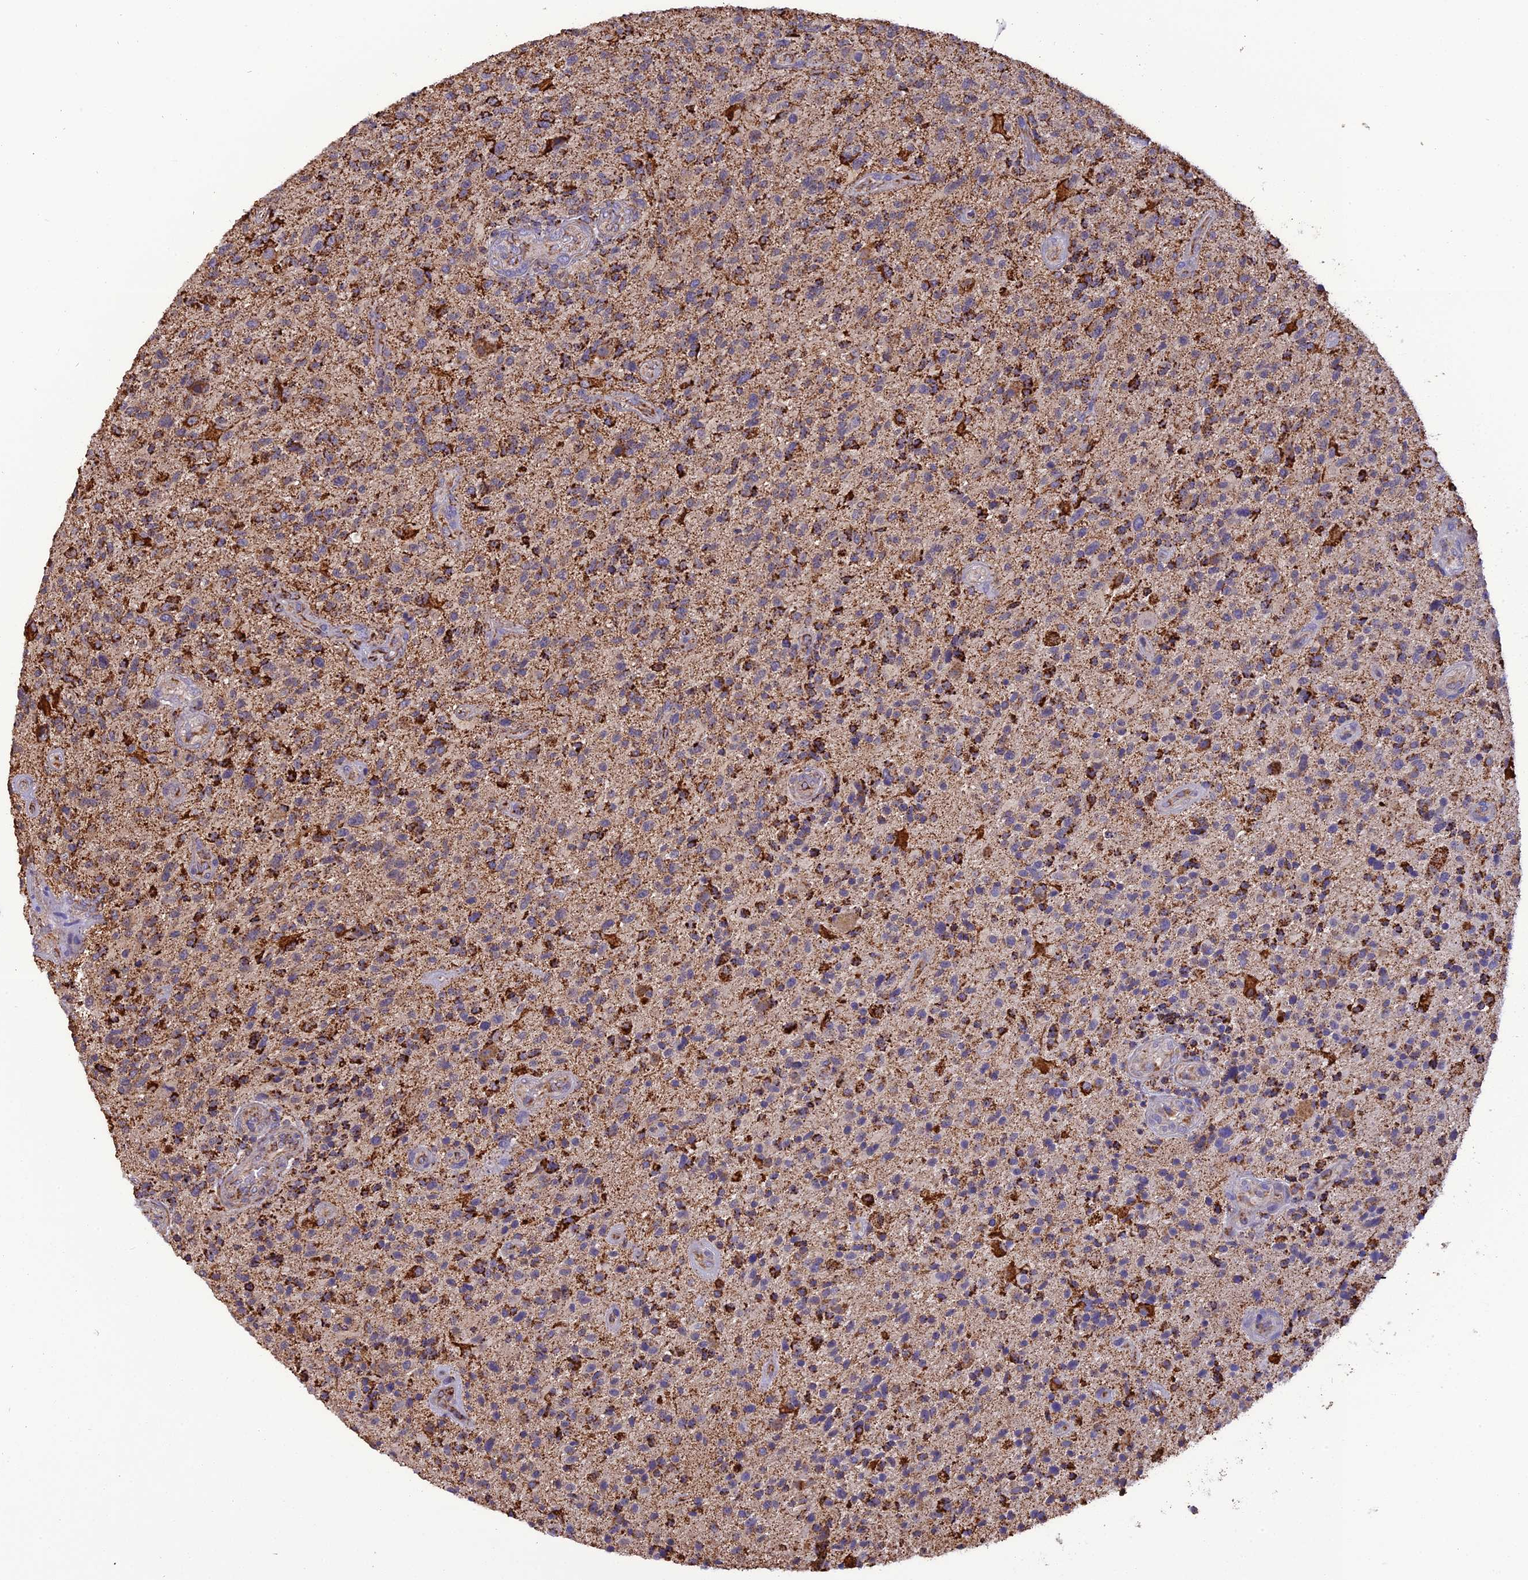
{"staining": {"intensity": "strong", "quantity": "<25%", "location": "cytoplasmic/membranous"}, "tissue": "glioma", "cell_type": "Tumor cells", "image_type": "cancer", "snomed": [{"axis": "morphology", "description": "Glioma, malignant, High grade"}, {"axis": "topography", "description": "Brain"}], "caption": "High-power microscopy captured an immunohistochemistry photomicrograph of malignant glioma (high-grade), revealing strong cytoplasmic/membranous expression in approximately <25% of tumor cells.", "gene": "KCNG1", "patient": {"sex": "male", "age": 47}}